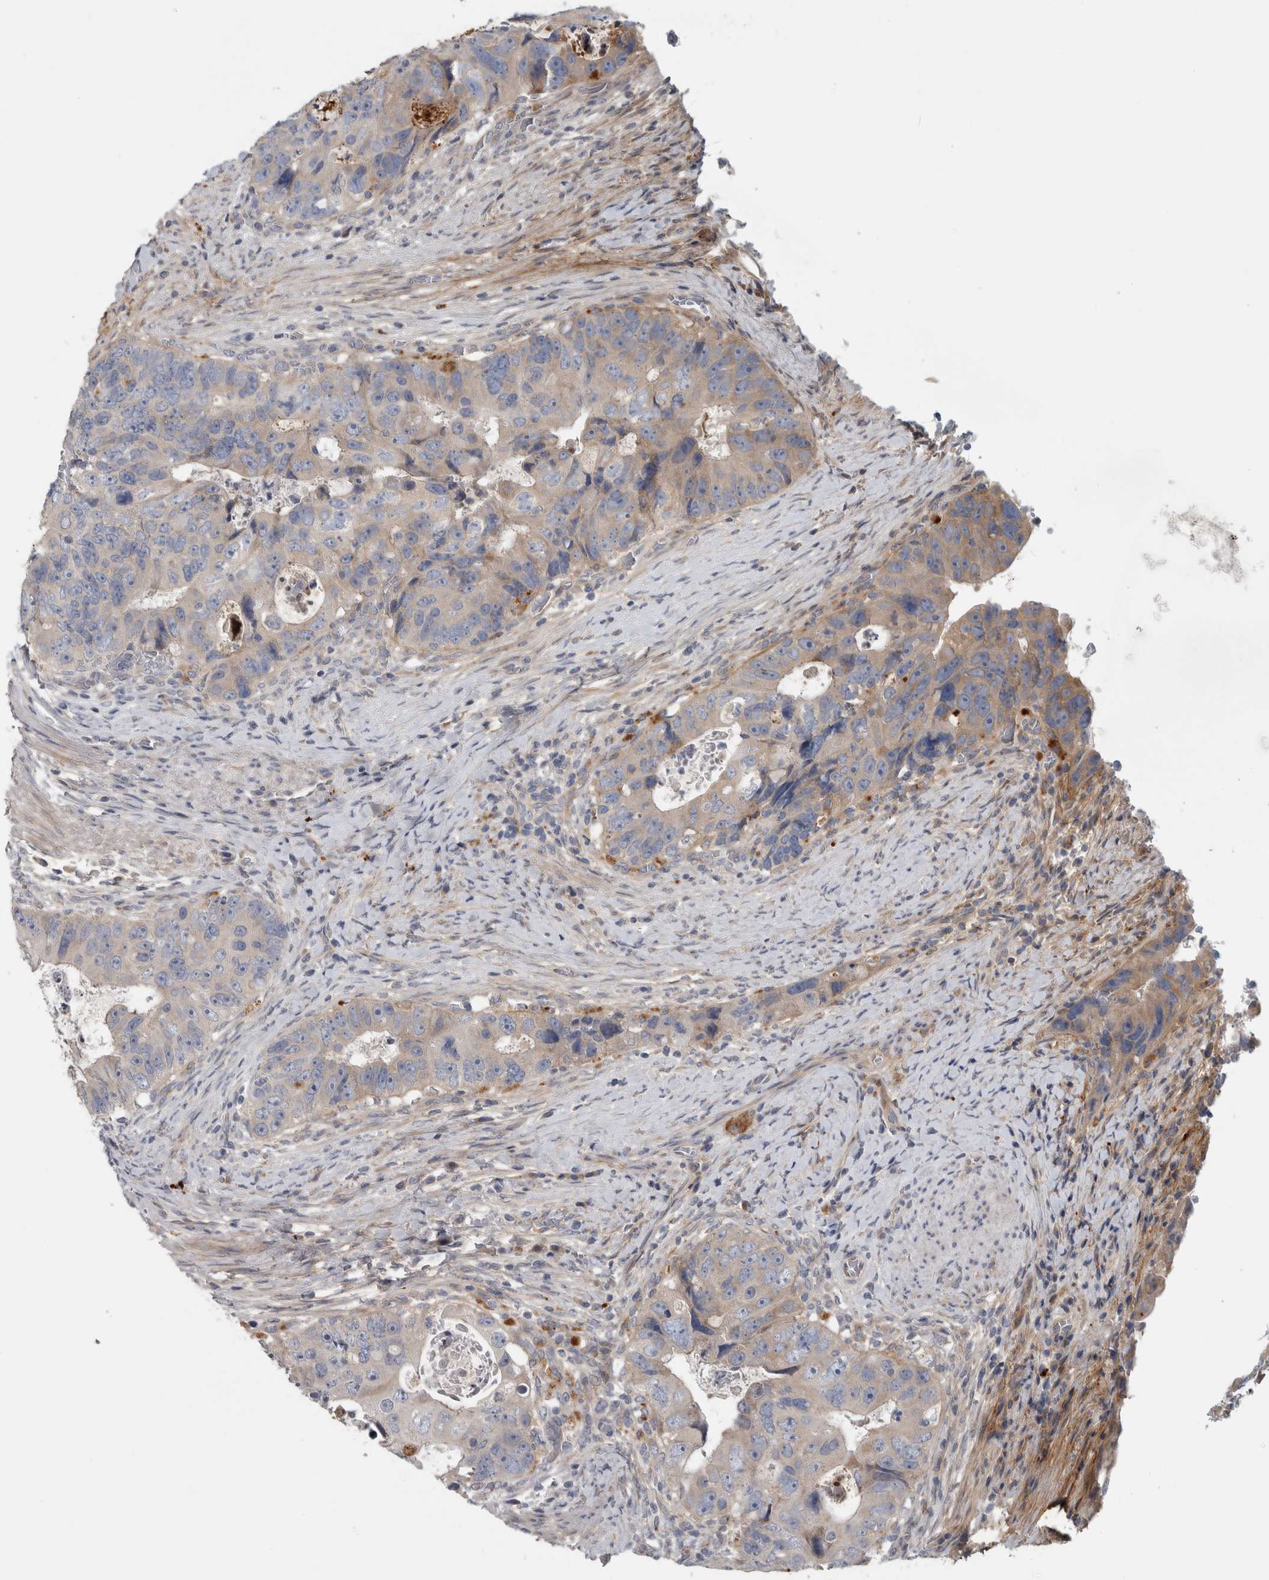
{"staining": {"intensity": "weak", "quantity": "<25%", "location": "cytoplasmic/membranous"}, "tissue": "colorectal cancer", "cell_type": "Tumor cells", "image_type": "cancer", "snomed": [{"axis": "morphology", "description": "Adenocarcinoma, NOS"}, {"axis": "topography", "description": "Rectum"}], "caption": "Immunohistochemistry (IHC) histopathology image of adenocarcinoma (colorectal) stained for a protein (brown), which shows no staining in tumor cells.", "gene": "ATXN2", "patient": {"sex": "male", "age": 59}}